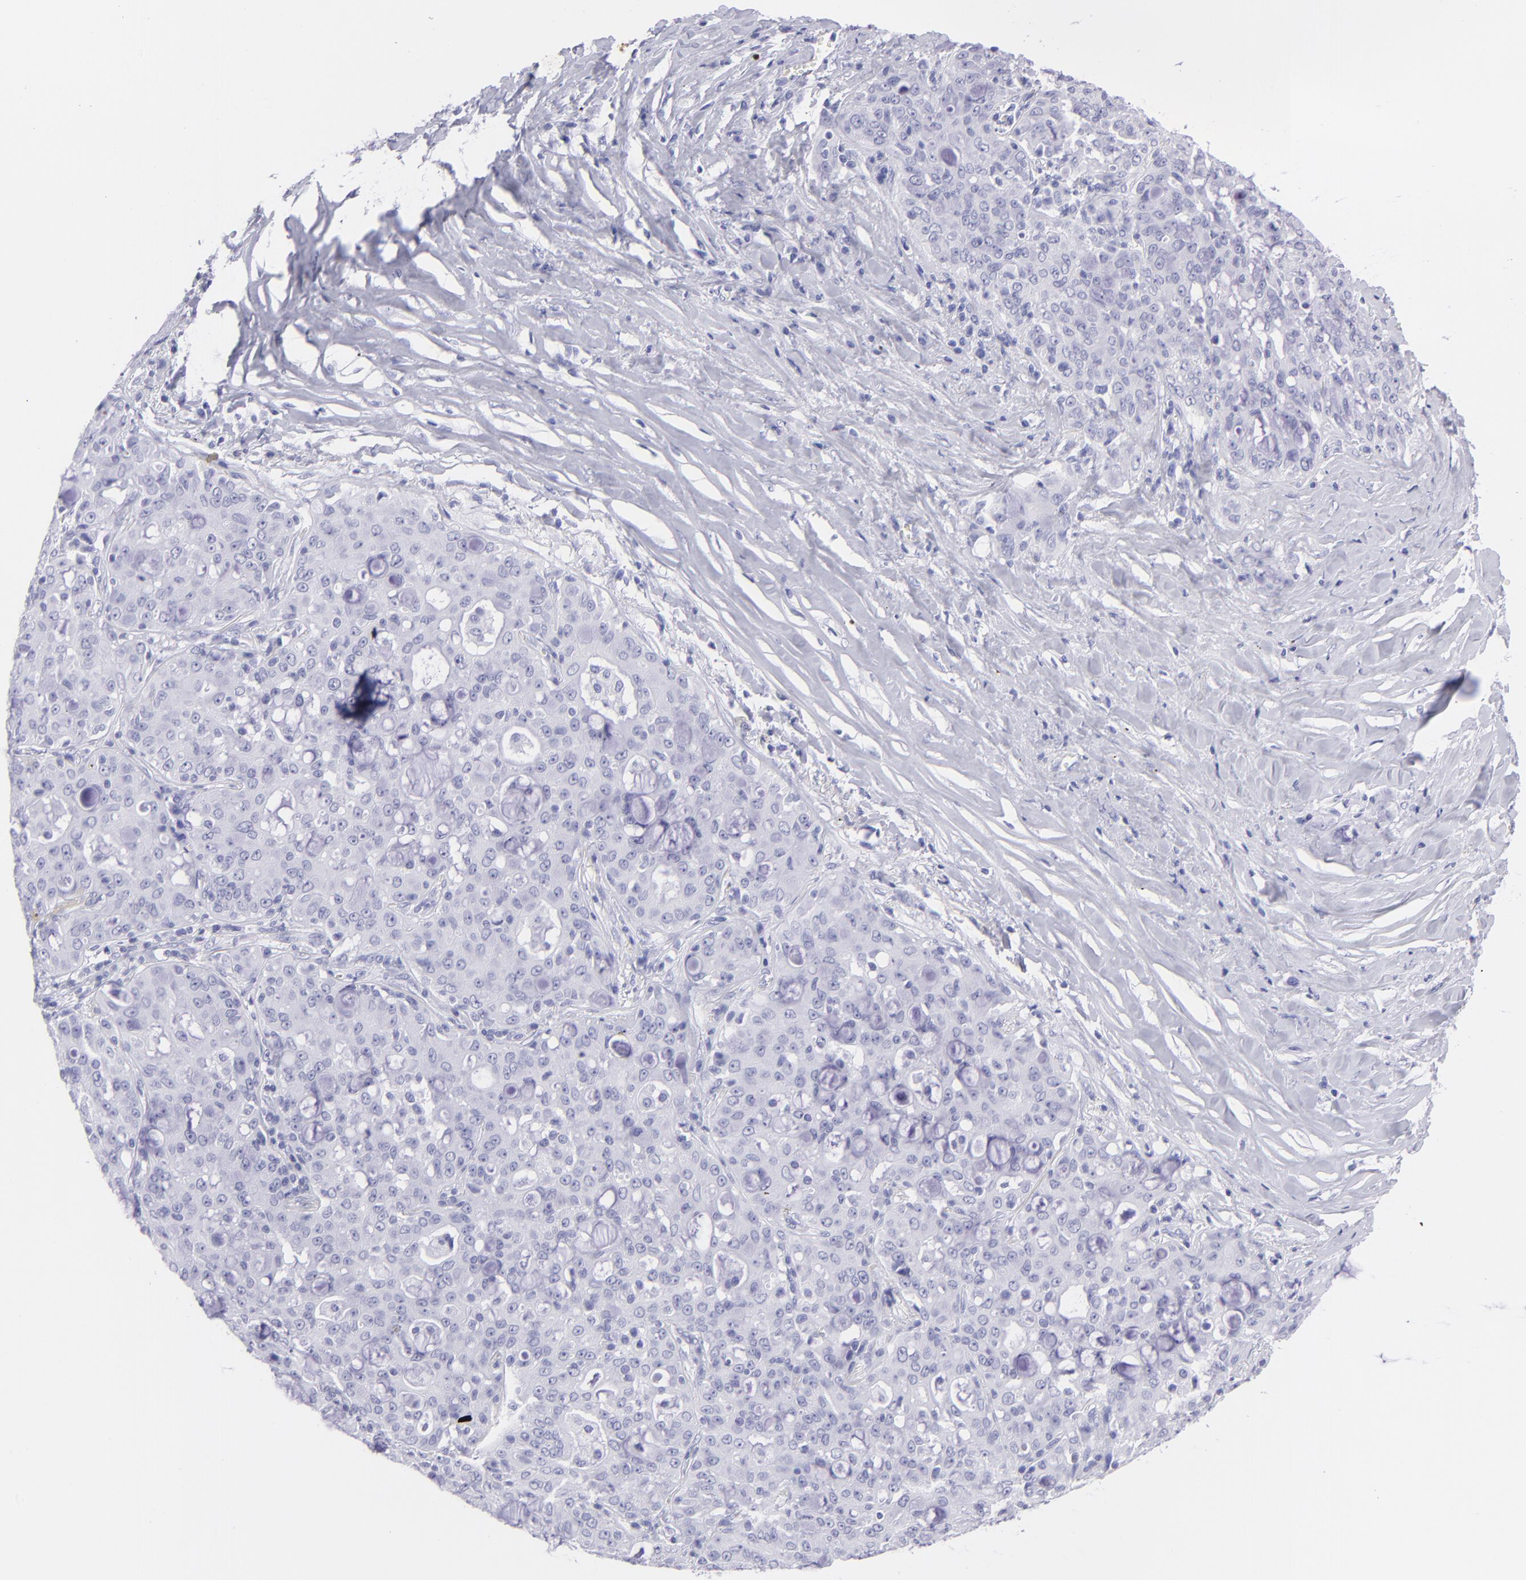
{"staining": {"intensity": "negative", "quantity": "none", "location": "none"}, "tissue": "lung cancer", "cell_type": "Tumor cells", "image_type": "cancer", "snomed": [{"axis": "morphology", "description": "Adenocarcinoma, NOS"}, {"axis": "topography", "description": "Lung"}], "caption": "IHC photomicrograph of human lung adenocarcinoma stained for a protein (brown), which demonstrates no staining in tumor cells.", "gene": "PIP", "patient": {"sex": "female", "age": 44}}